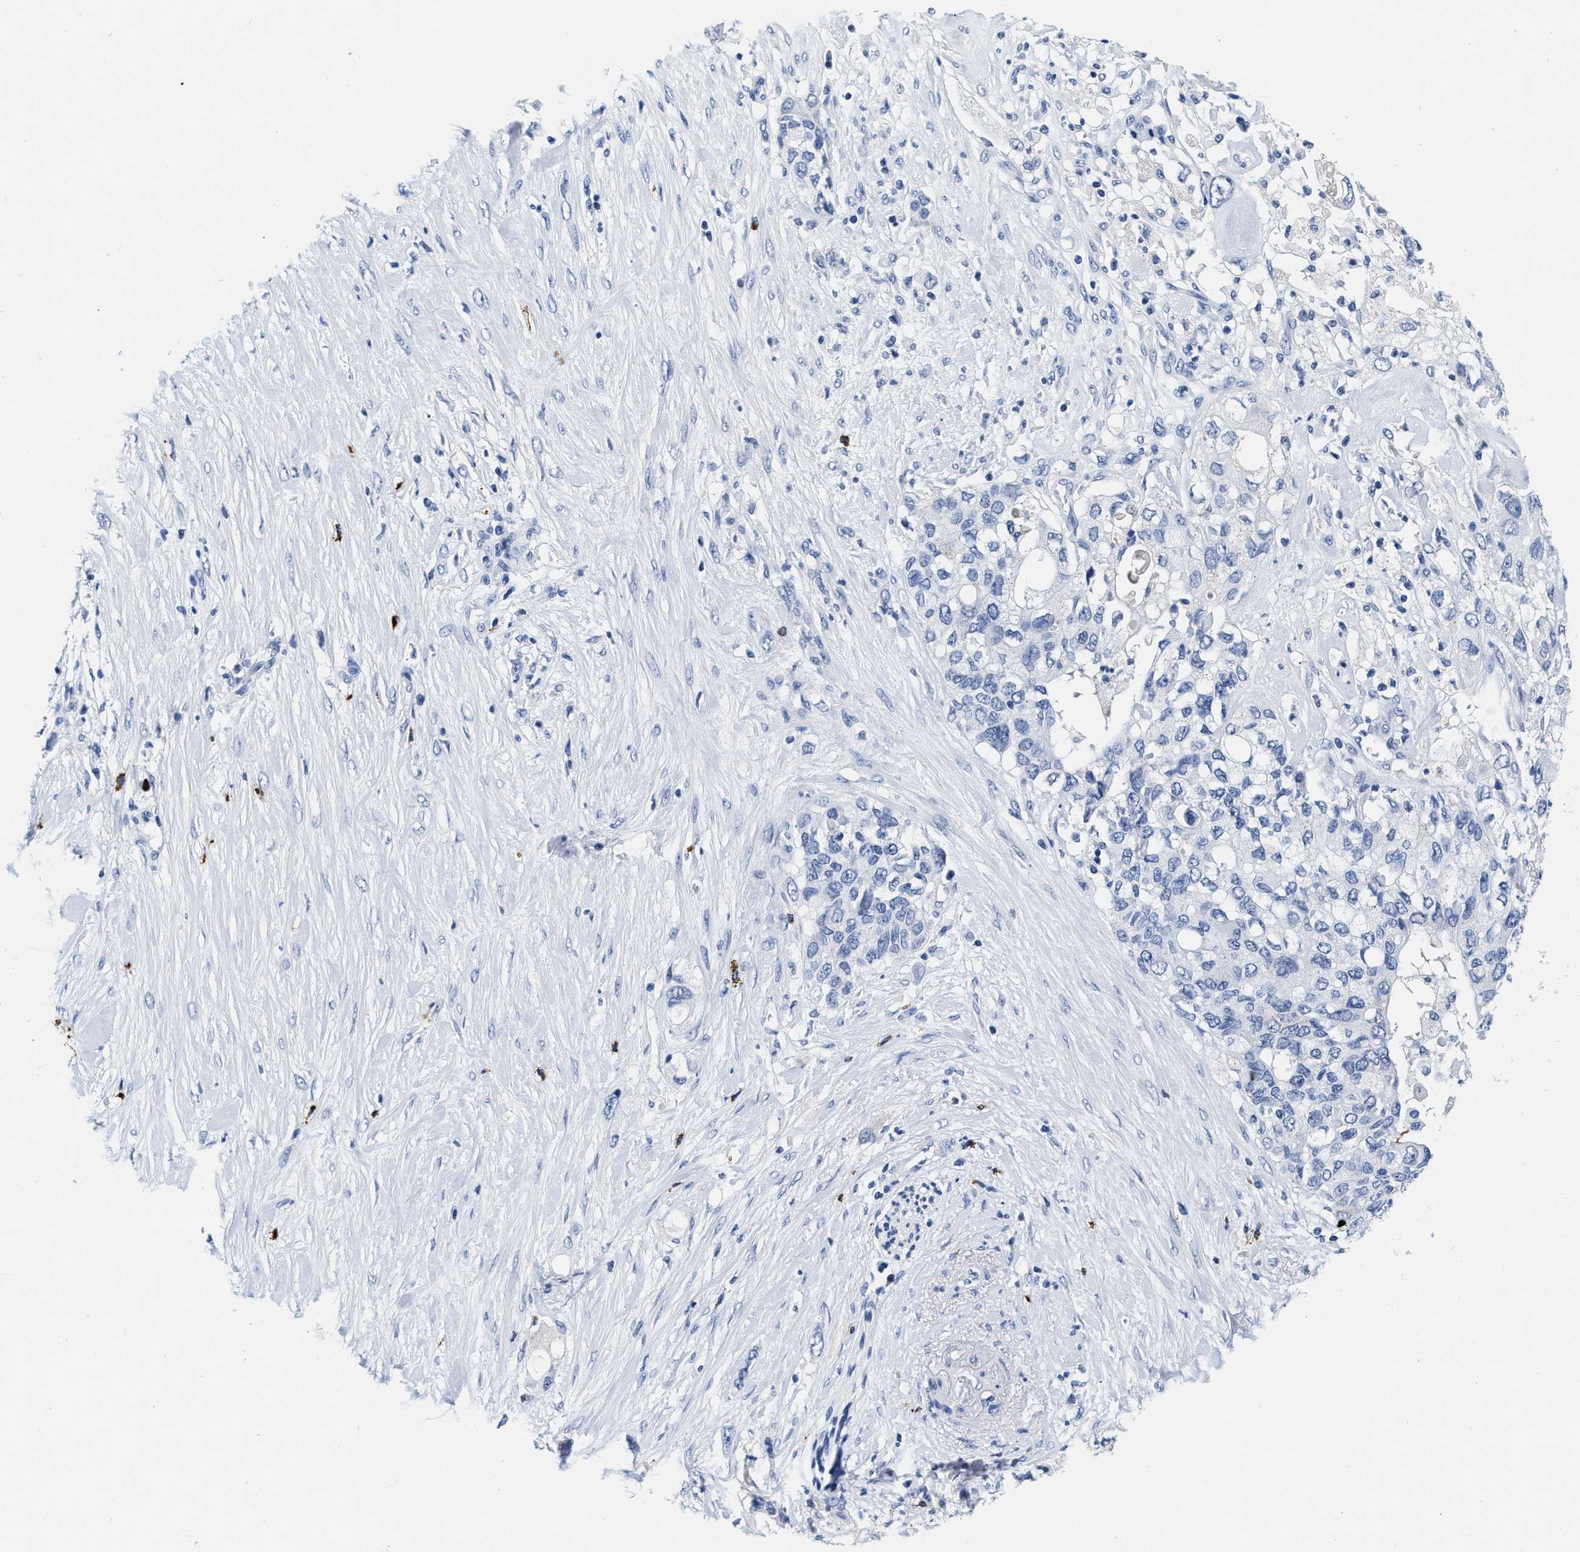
{"staining": {"intensity": "negative", "quantity": "none", "location": "none"}, "tissue": "pancreatic cancer", "cell_type": "Tumor cells", "image_type": "cancer", "snomed": [{"axis": "morphology", "description": "Adenocarcinoma, NOS"}, {"axis": "topography", "description": "Pancreas"}], "caption": "Tumor cells show no significant expression in pancreatic cancer.", "gene": "CER1", "patient": {"sex": "female", "age": 56}}